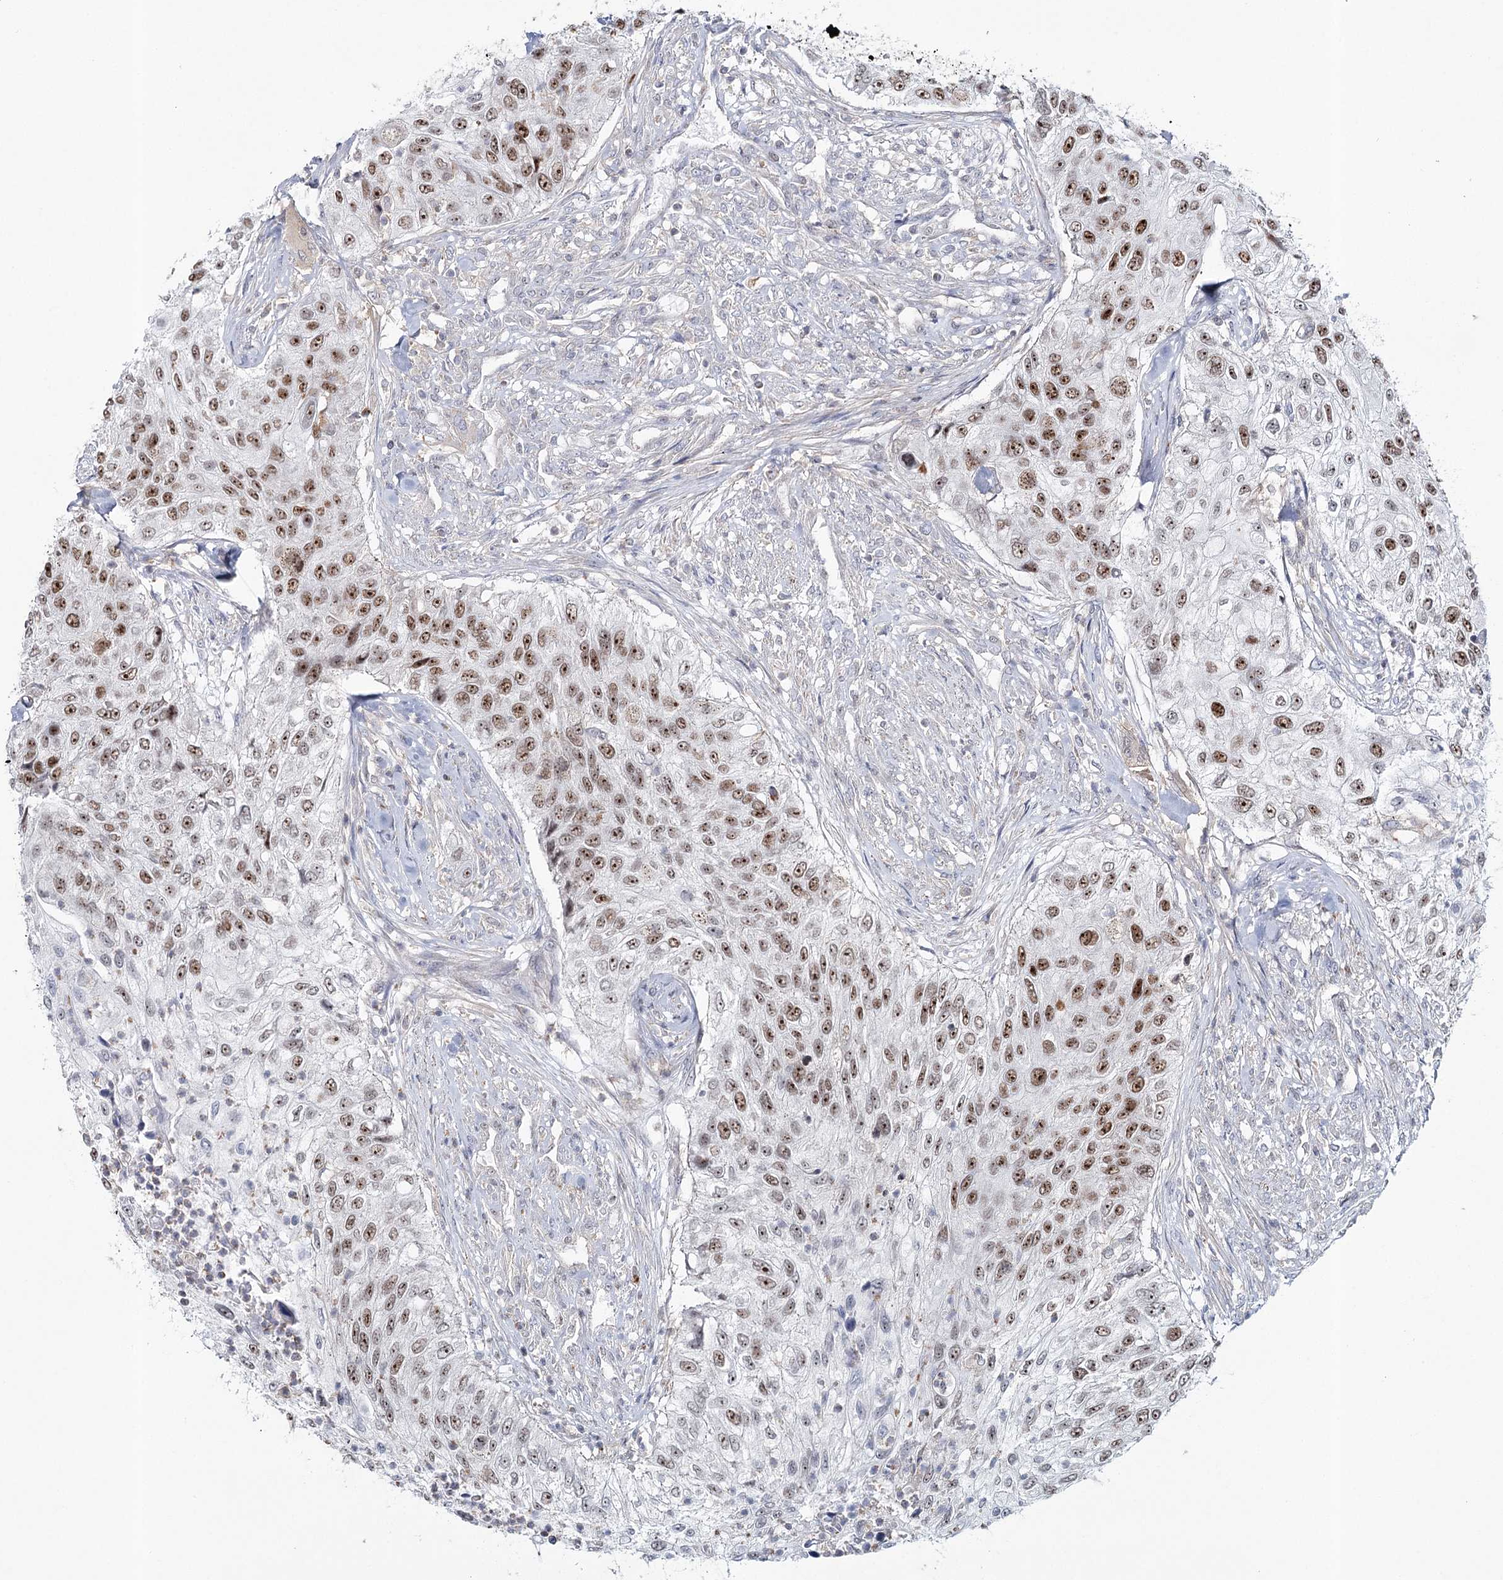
{"staining": {"intensity": "moderate", "quantity": ">75%", "location": "nuclear"}, "tissue": "urothelial cancer", "cell_type": "Tumor cells", "image_type": "cancer", "snomed": [{"axis": "morphology", "description": "Urothelial carcinoma, High grade"}, {"axis": "topography", "description": "Urinary bladder"}], "caption": "The histopathology image displays staining of urothelial cancer, revealing moderate nuclear protein staining (brown color) within tumor cells.", "gene": "ZC3H8", "patient": {"sex": "female", "age": 60}}